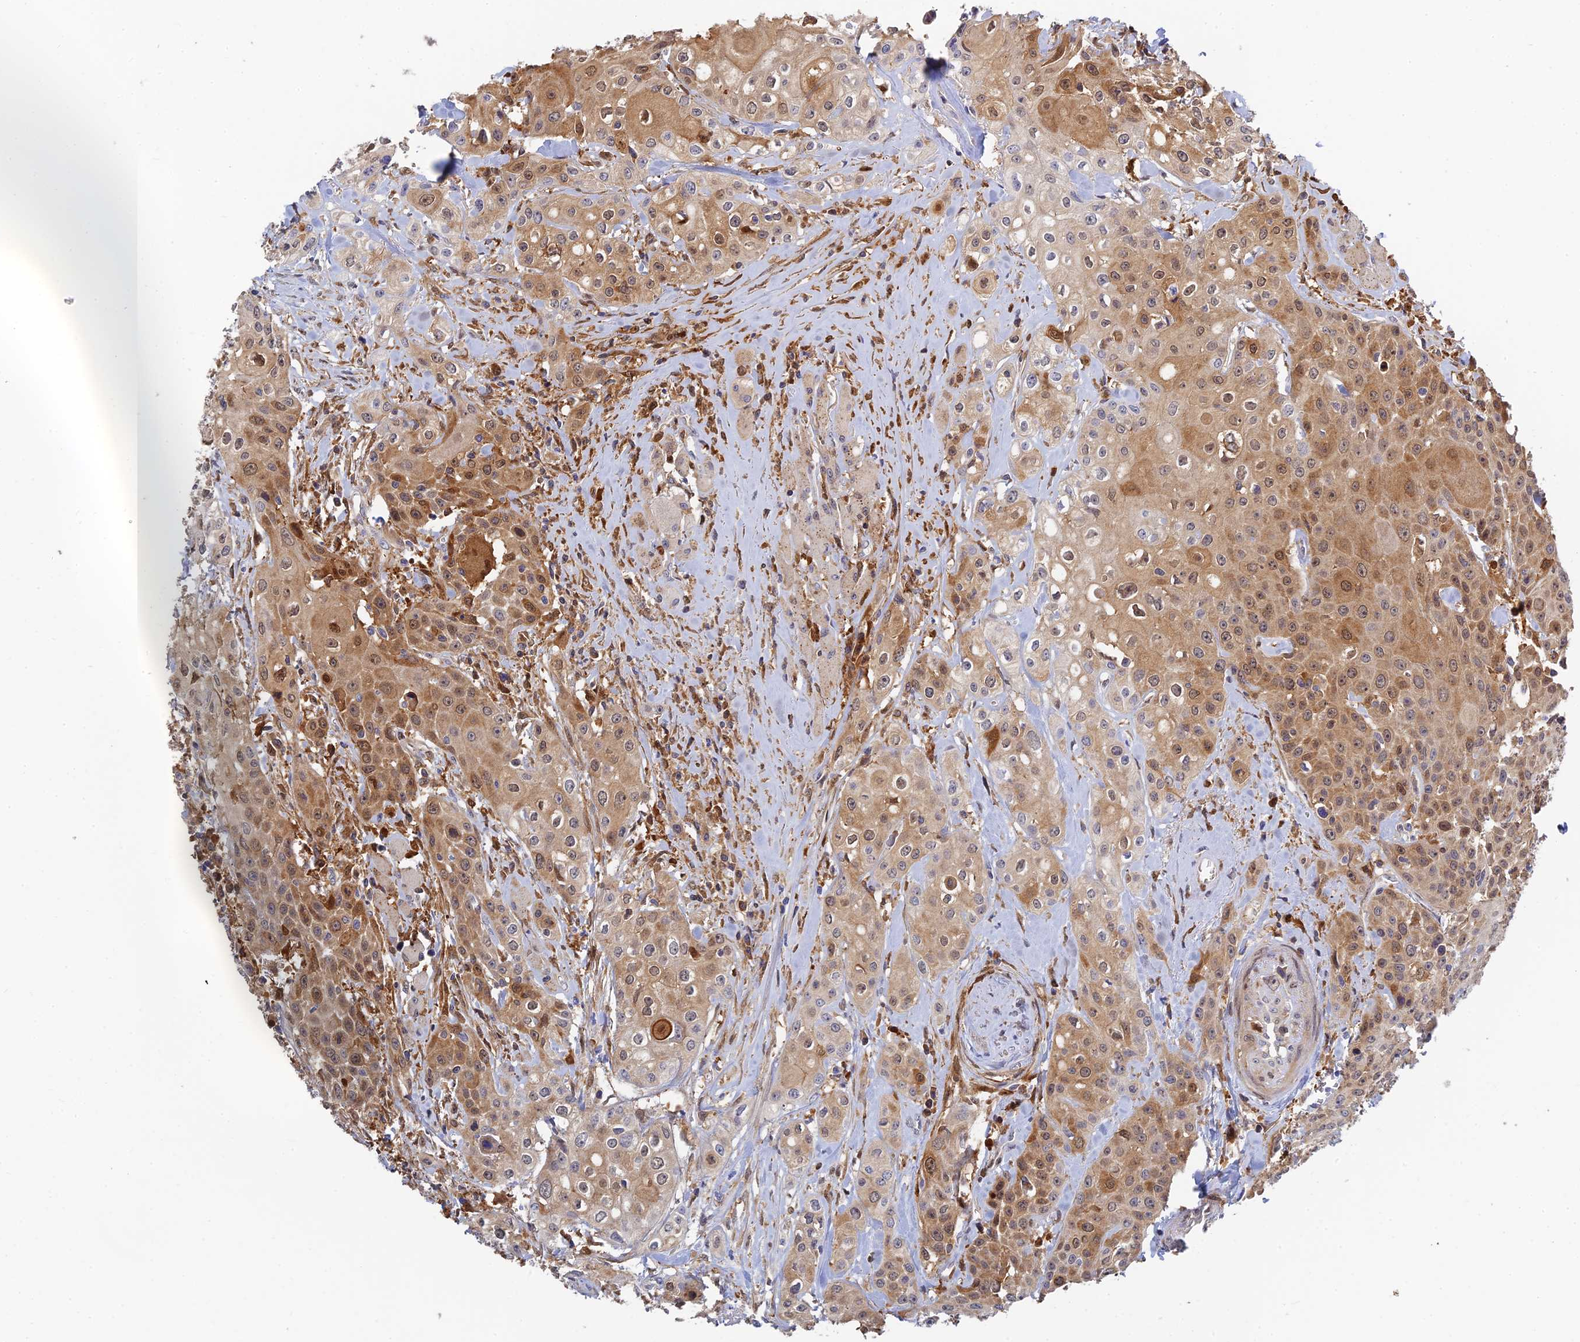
{"staining": {"intensity": "moderate", "quantity": ">75%", "location": "cytoplasmic/membranous,nuclear"}, "tissue": "head and neck cancer", "cell_type": "Tumor cells", "image_type": "cancer", "snomed": [{"axis": "morphology", "description": "Squamous cell carcinoma, NOS"}, {"axis": "topography", "description": "Oral tissue"}, {"axis": "topography", "description": "Head-Neck"}], "caption": "Protein staining of head and neck cancer tissue demonstrates moderate cytoplasmic/membranous and nuclear expression in about >75% of tumor cells.", "gene": "SPATA5L1", "patient": {"sex": "female", "age": 82}}